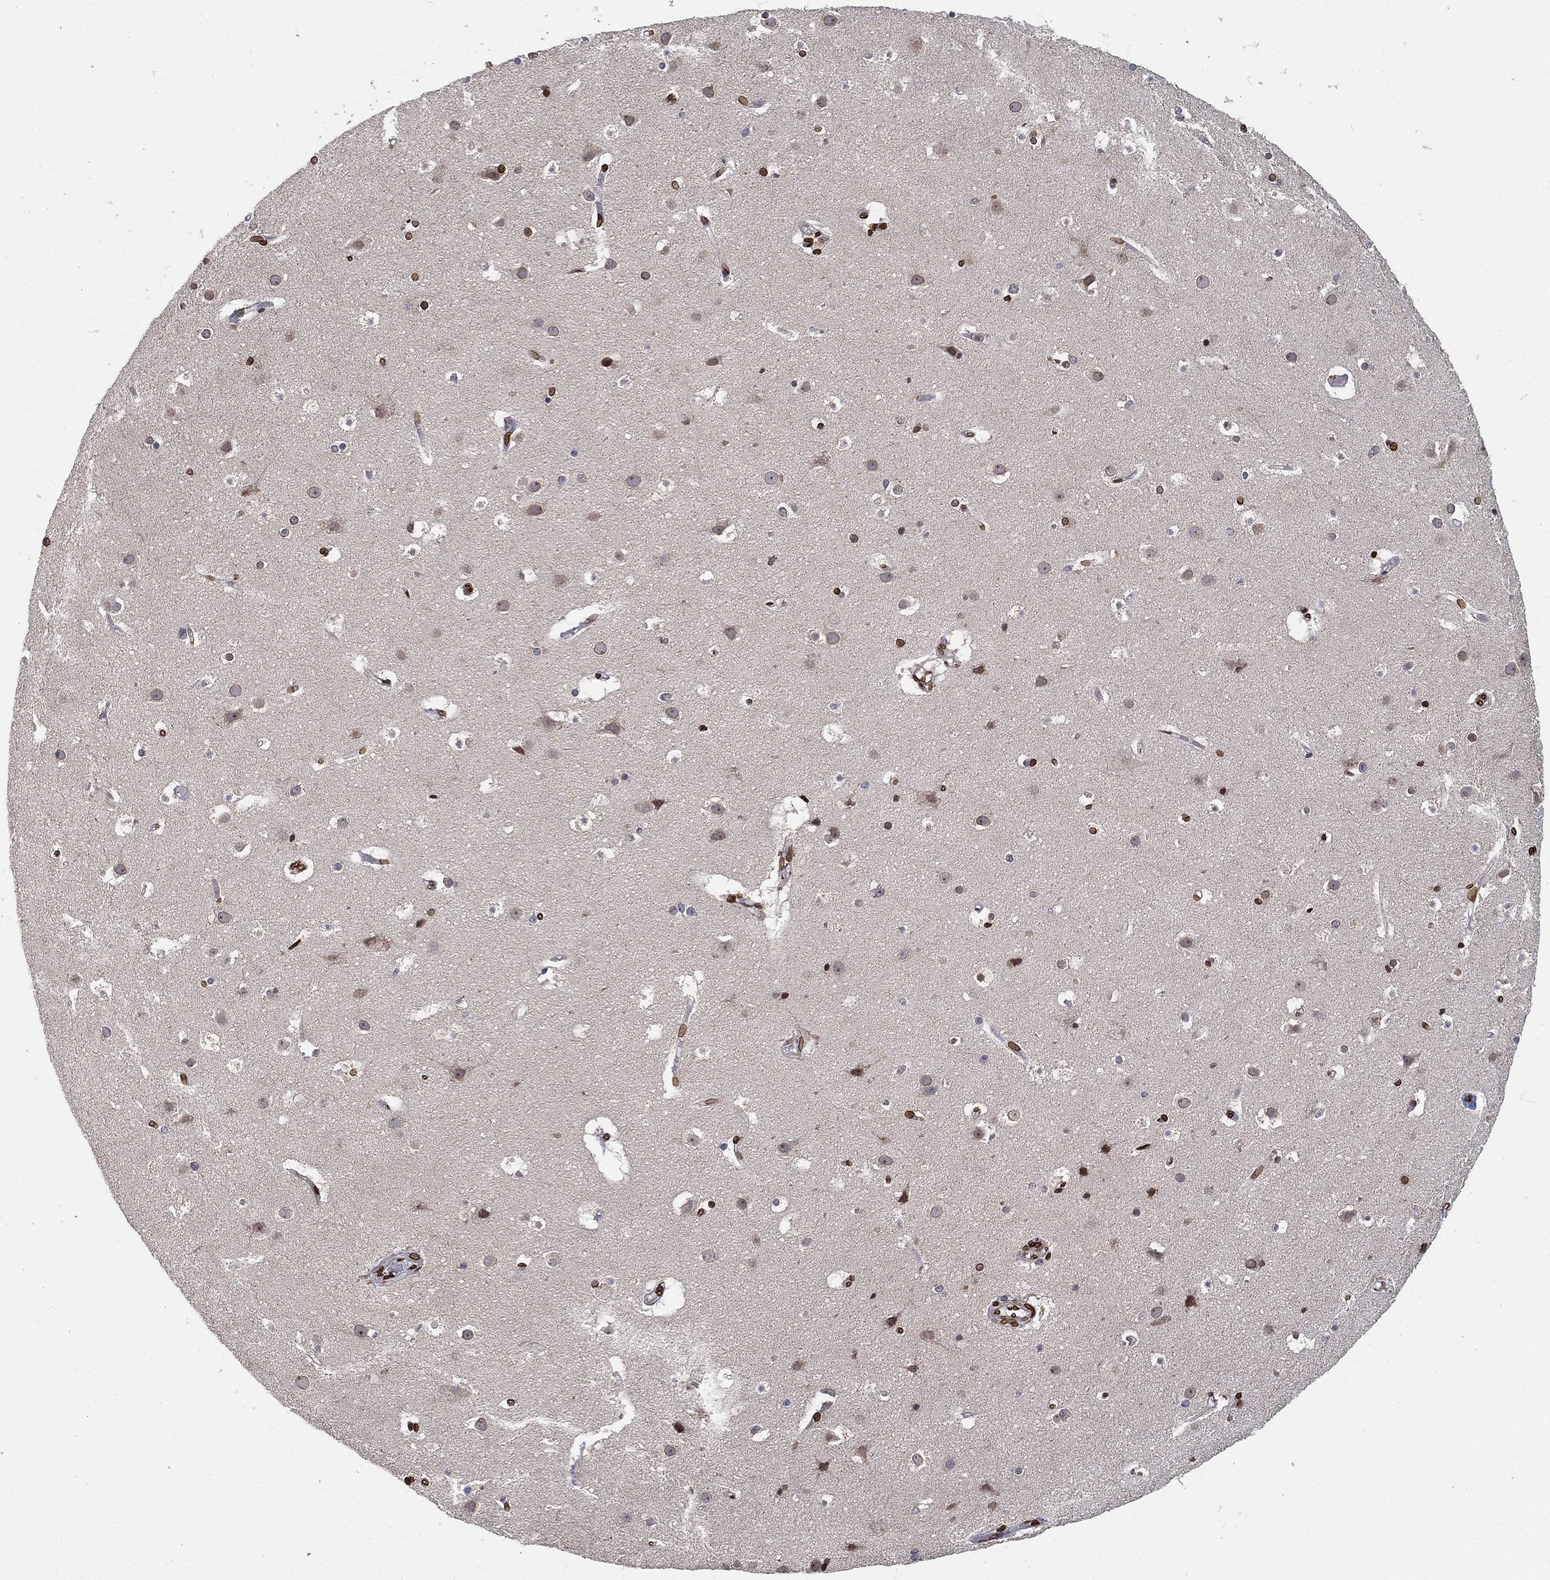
{"staining": {"intensity": "strong", "quantity": "25%-75%", "location": "cytoplasmic/membranous,nuclear"}, "tissue": "cerebral cortex", "cell_type": "Endothelial cells", "image_type": "normal", "snomed": [{"axis": "morphology", "description": "Normal tissue, NOS"}, {"axis": "topography", "description": "Cerebral cortex"}], "caption": "Immunohistochemical staining of benign cerebral cortex displays high levels of strong cytoplasmic/membranous,nuclear expression in approximately 25%-75% of endothelial cells.", "gene": "PALB2", "patient": {"sex": "female", "age": 52}}